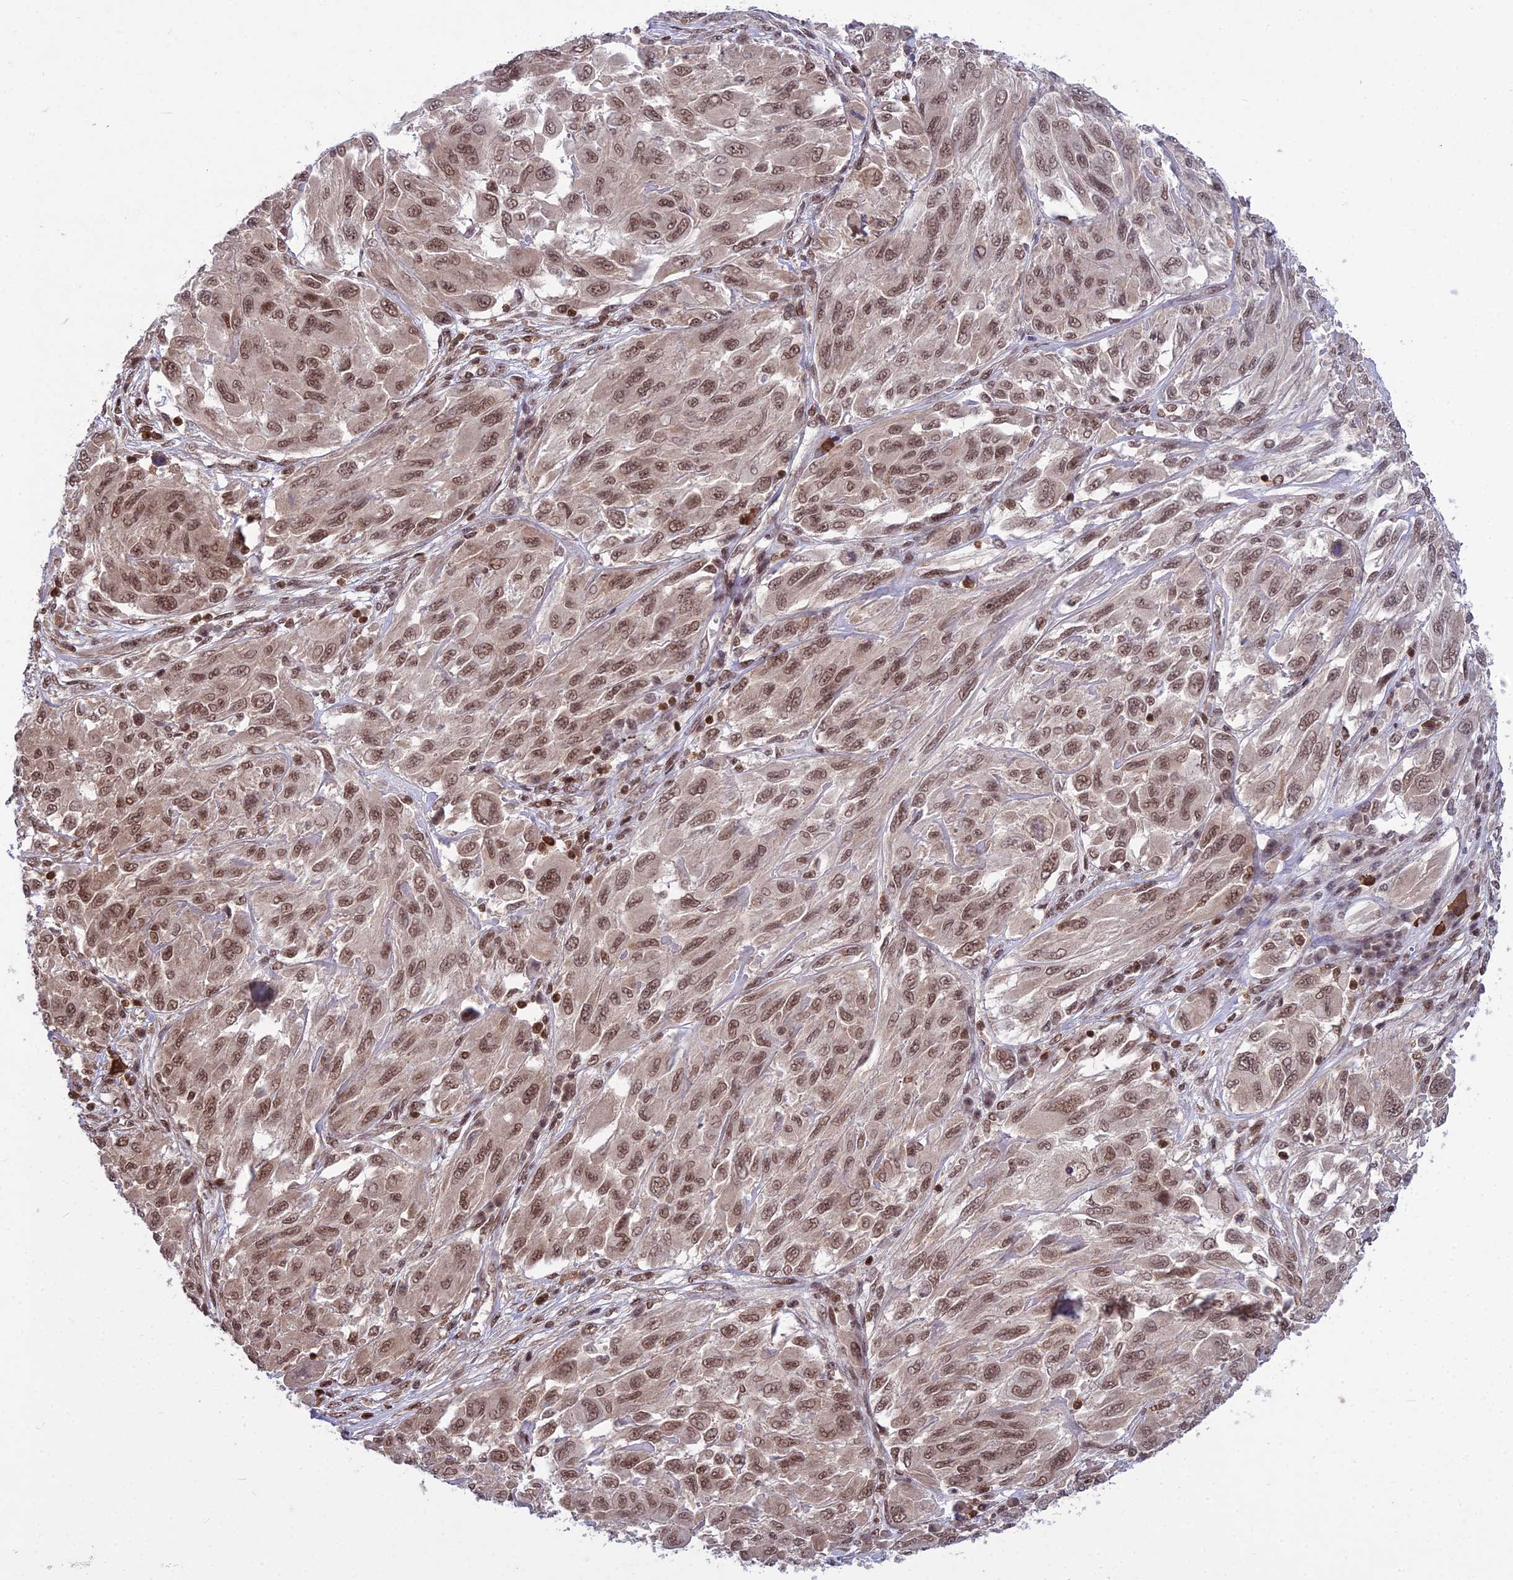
{"staining": {"intensity": "moderate", "quantity": ">75%", "location": "nuclear"}, "tissue": "melanoma", "cell_type": "Tumor cells", "image_type": "cancer", "snomed": [{"axis": "morphology", "description": "Malignant melanoma, NOS"}, {"axis": "topography", "description": "Skin"}], "caption": "A high-resolution image shows IHC staining of malignant melanoma, which reveals moderate nuclear positivity in approximately >75% of tumor cells.", "gene": "GMEB1", "patient": {"sex": "female", "age": 91}}